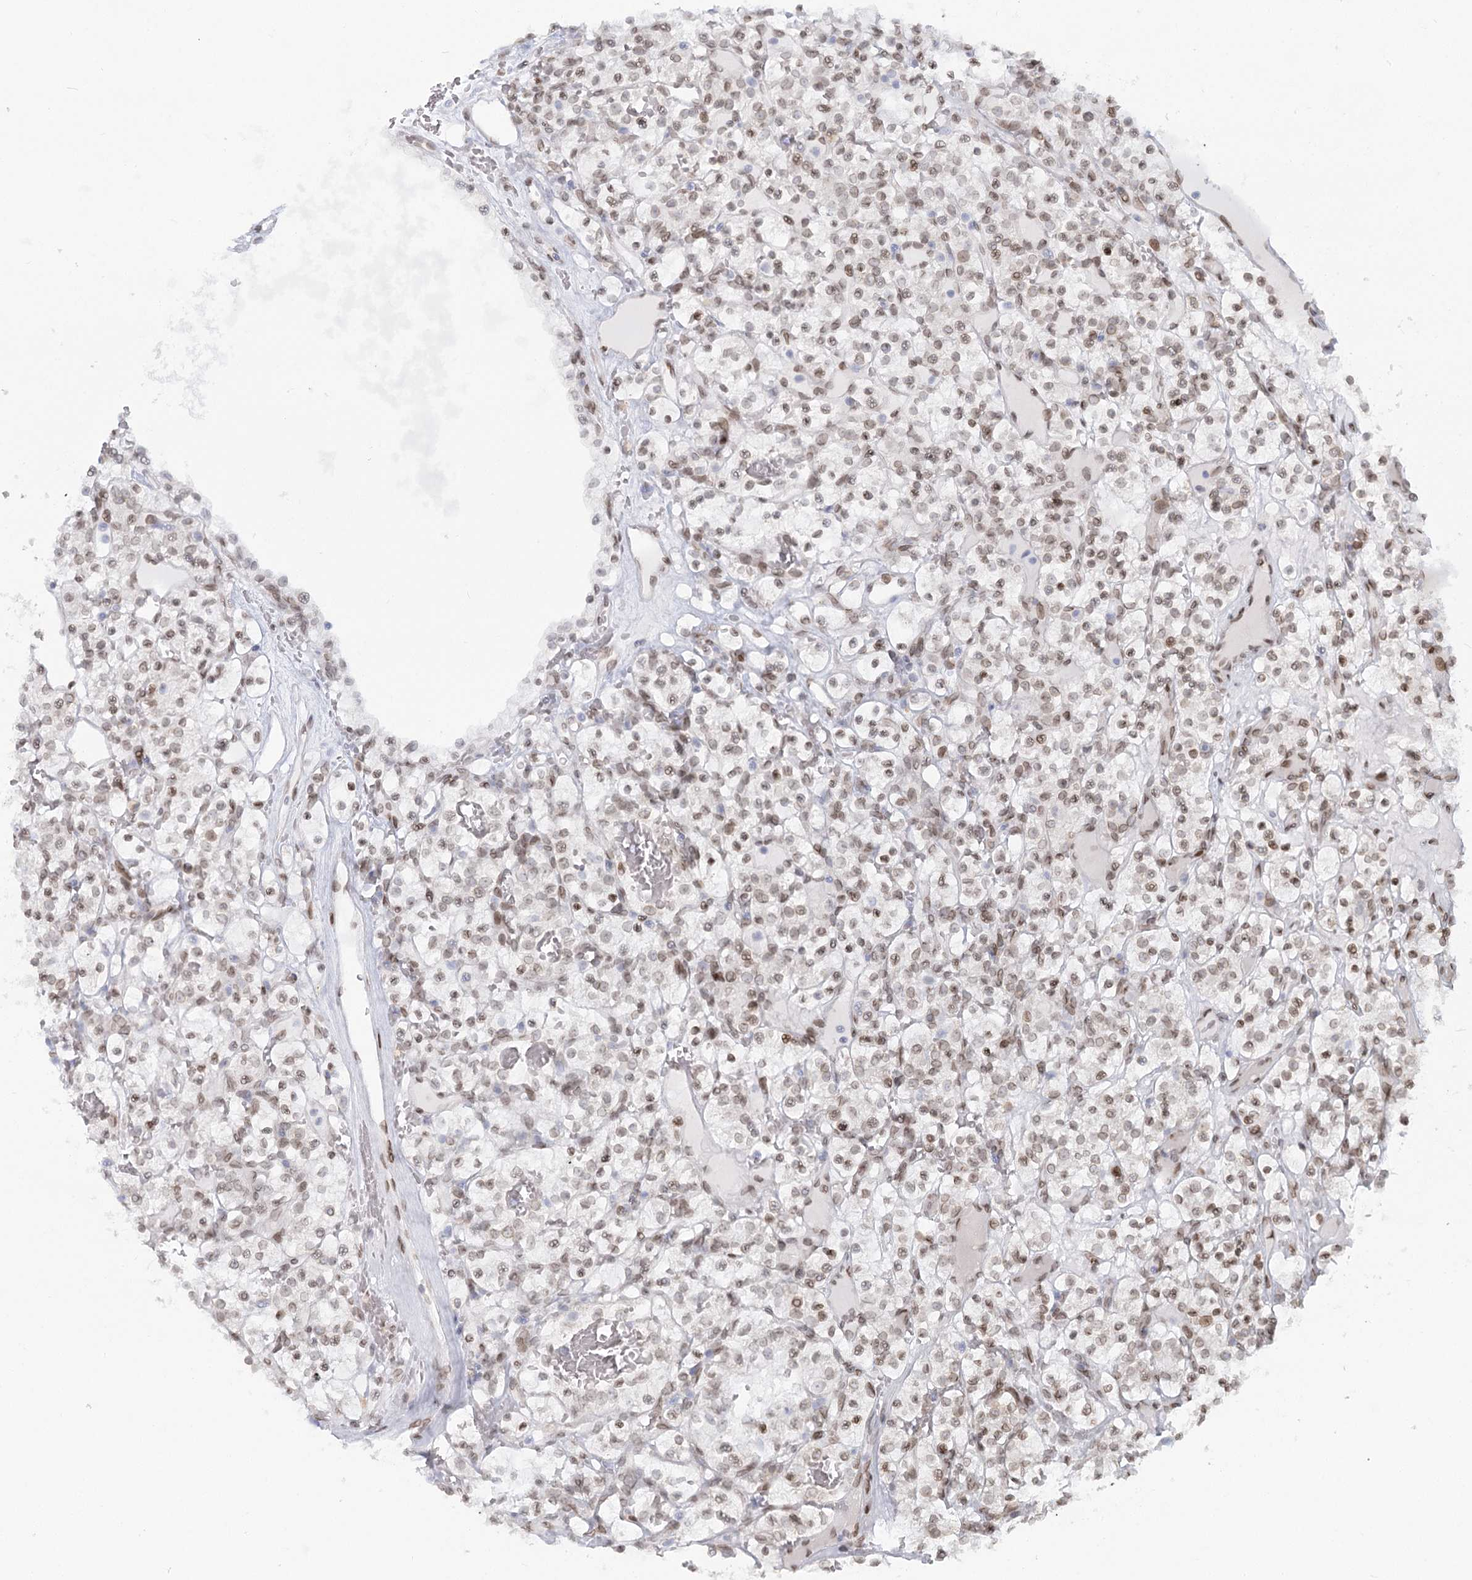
{"staining": {"intensity": "weak", "quantity": ">75%", "location": "nuclear"}, "tissue": "renal cancer", "cell_type": "Tumor cells", "image_type": "cancer", "snomed": [{"axis": "morphology", "description": "Adenocarcinoma, NOS"}, {"axis": "topography", "description": "Kidney"}], "caption": "Human renal cancer (adenocarcinoma) stained for a protein (brown) reveals weak nuclear positive staining in about >75% of tumor cells.", "gene": "VWA5A", "patient": {"sex": "female", "age": 57}}